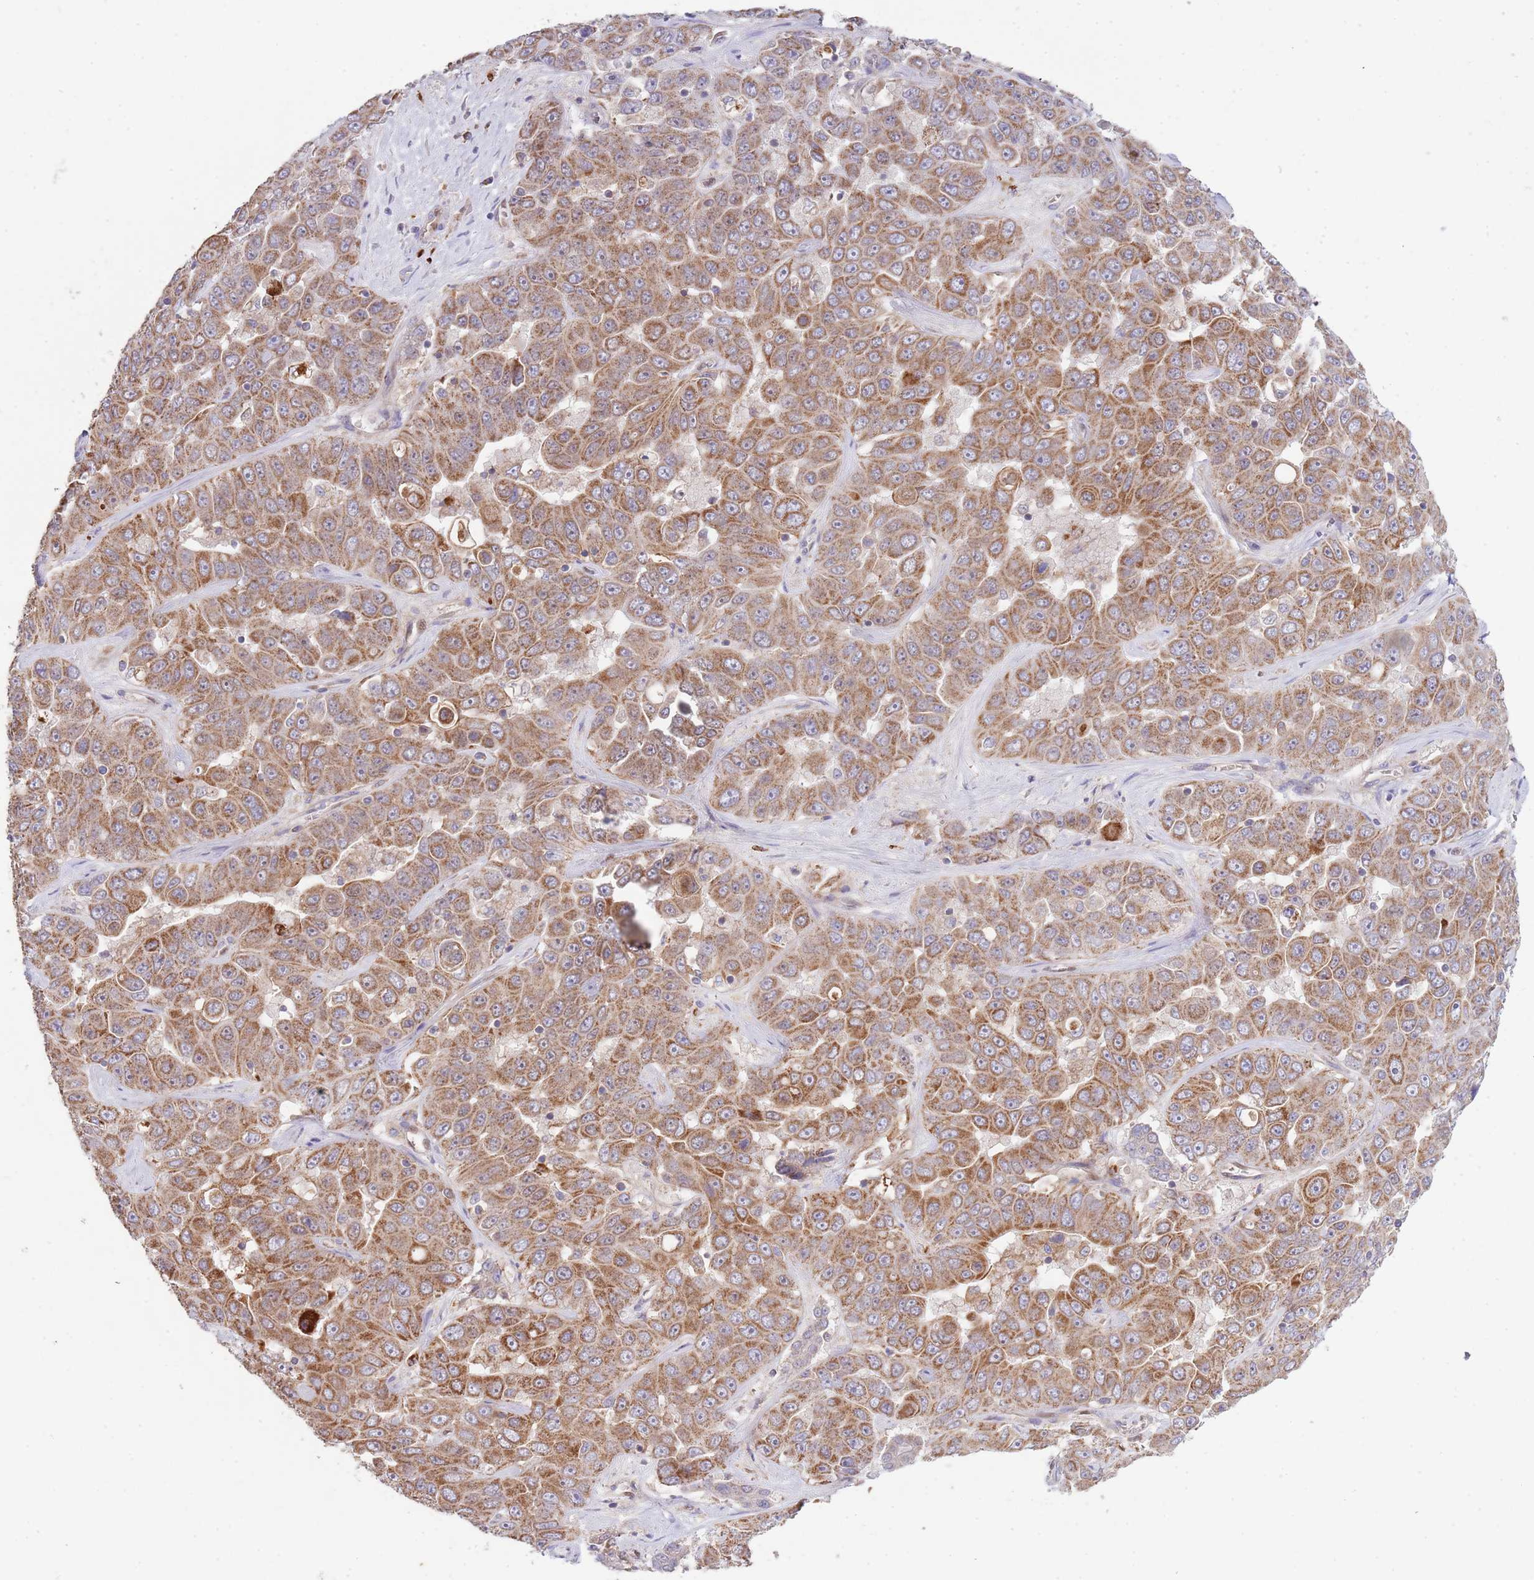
{"staining": {"intensity": "moderate", "quantity": ">75%", "location": "cytoplasmic/membranous"}, "tissue": "liver cancer", "cell_type": "Tumor cells", "image_type": "cancer", "snomed": [{"axis": "morphology", "description": "Cholangiocarcinoma"}, {"axis": "topography", "description": "Liver"}], "caption": "Immunohistochemistry photomicrograph of human liver cancer (cholangiocarcinoma) stained for a protein (brown), which displays medium levels of moderate cytoplasmic/membranous expression in about >75% of tumor cells.", "gene": "DDT", "patient": {"sex": "female", "age": 52}}